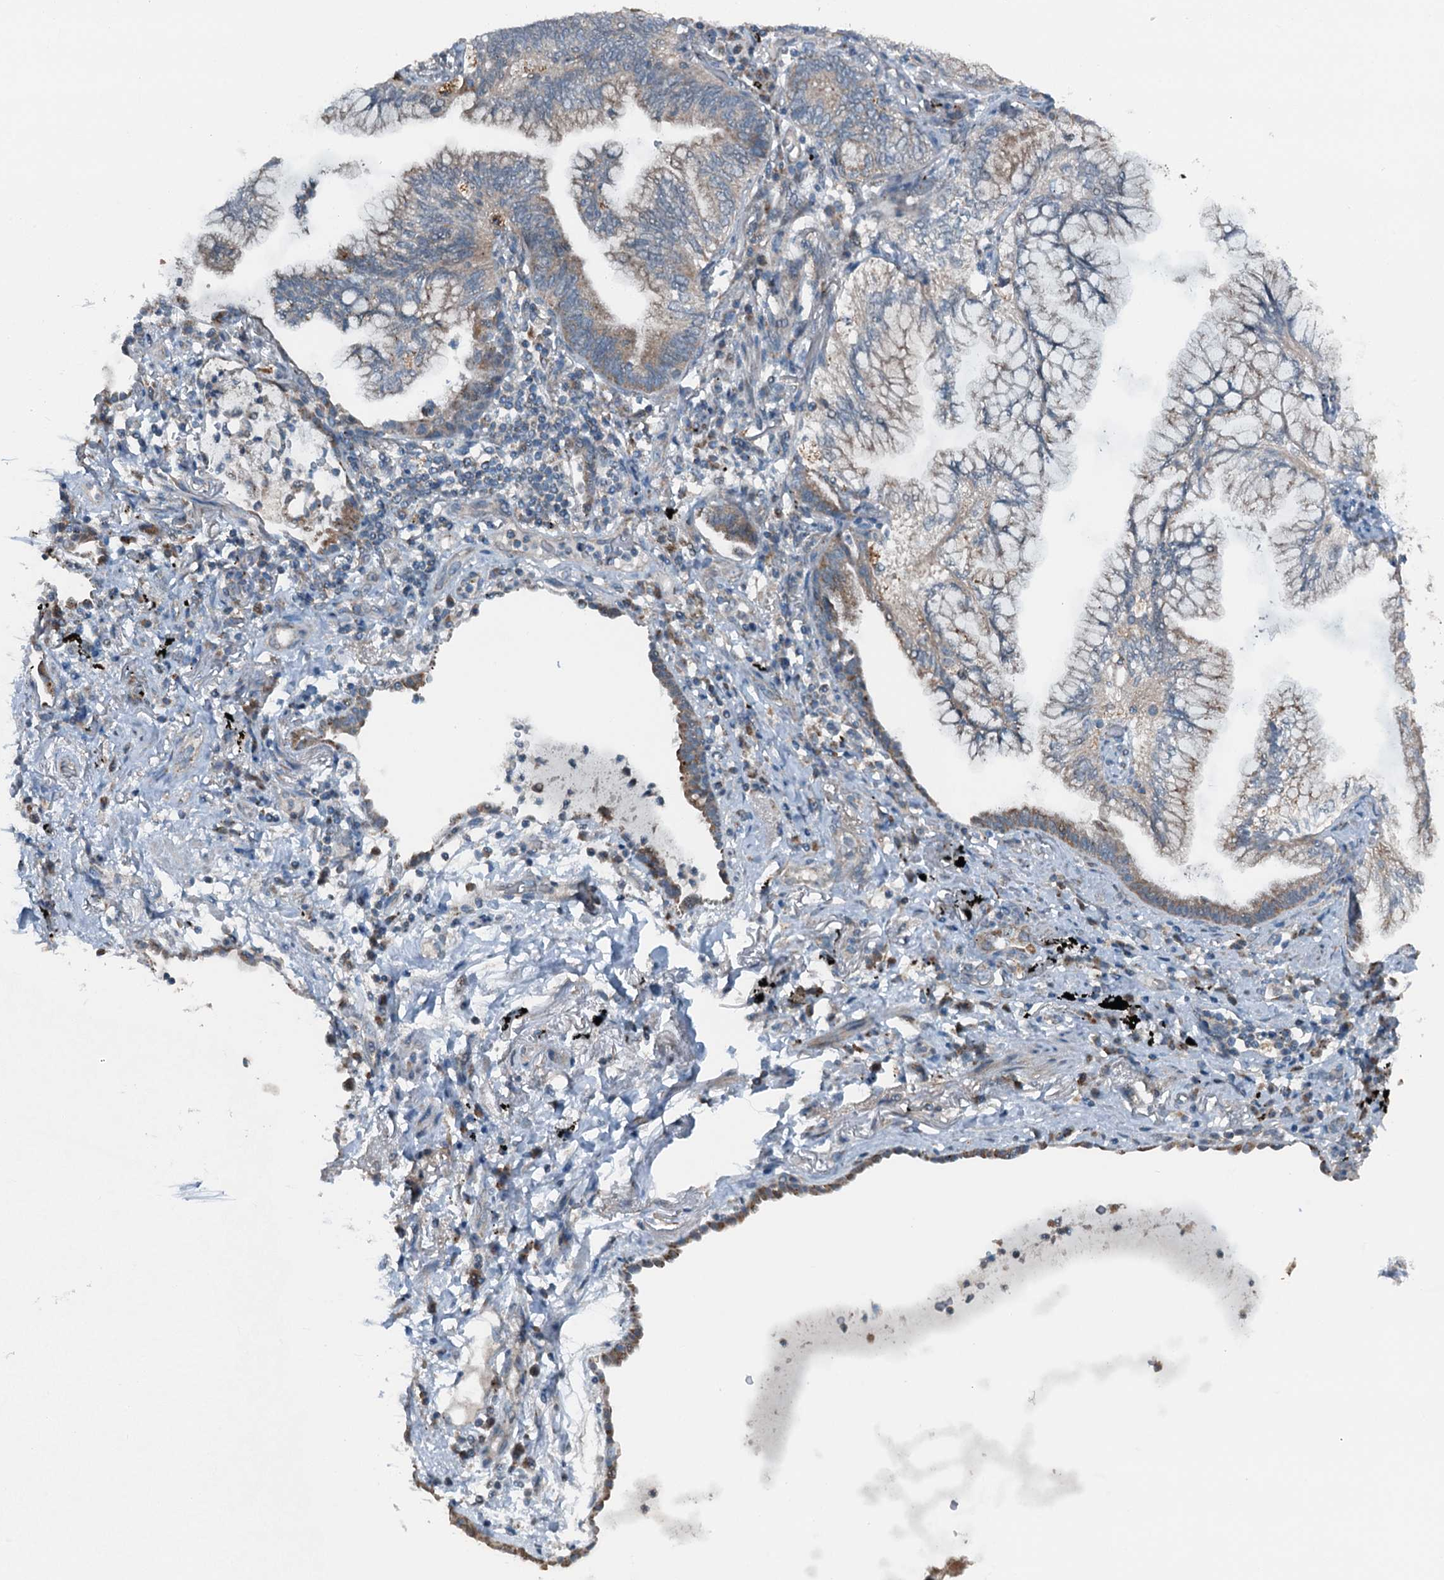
{"staining": {"intensity": "weak", "quantity": "<25%", "location": "cytoplasmic/membranous"}, "tissue": "lung cancer", "cell_type": "Tumor cells", "image_type": "cancer", "snomed": [{"axis": "morphology", "description": "Adenocarcinoma, NOS"}, {"axis": "topography", "description": "Lung"}], "caption": "Immunohistochemistry (IHC) histopathology image of neoplastic tissue: lung cancer stained with DAB shows no significant protein positivity in tumor cells. Brightfield microscopy of immunohistochemistry stained with DAB (3,3'-diaminobenzidine) (brown) and hematoxylin (blue), captured at high magnification.", "gene": "BMERB1", "patient": {"sex": "female", "age": 70}}